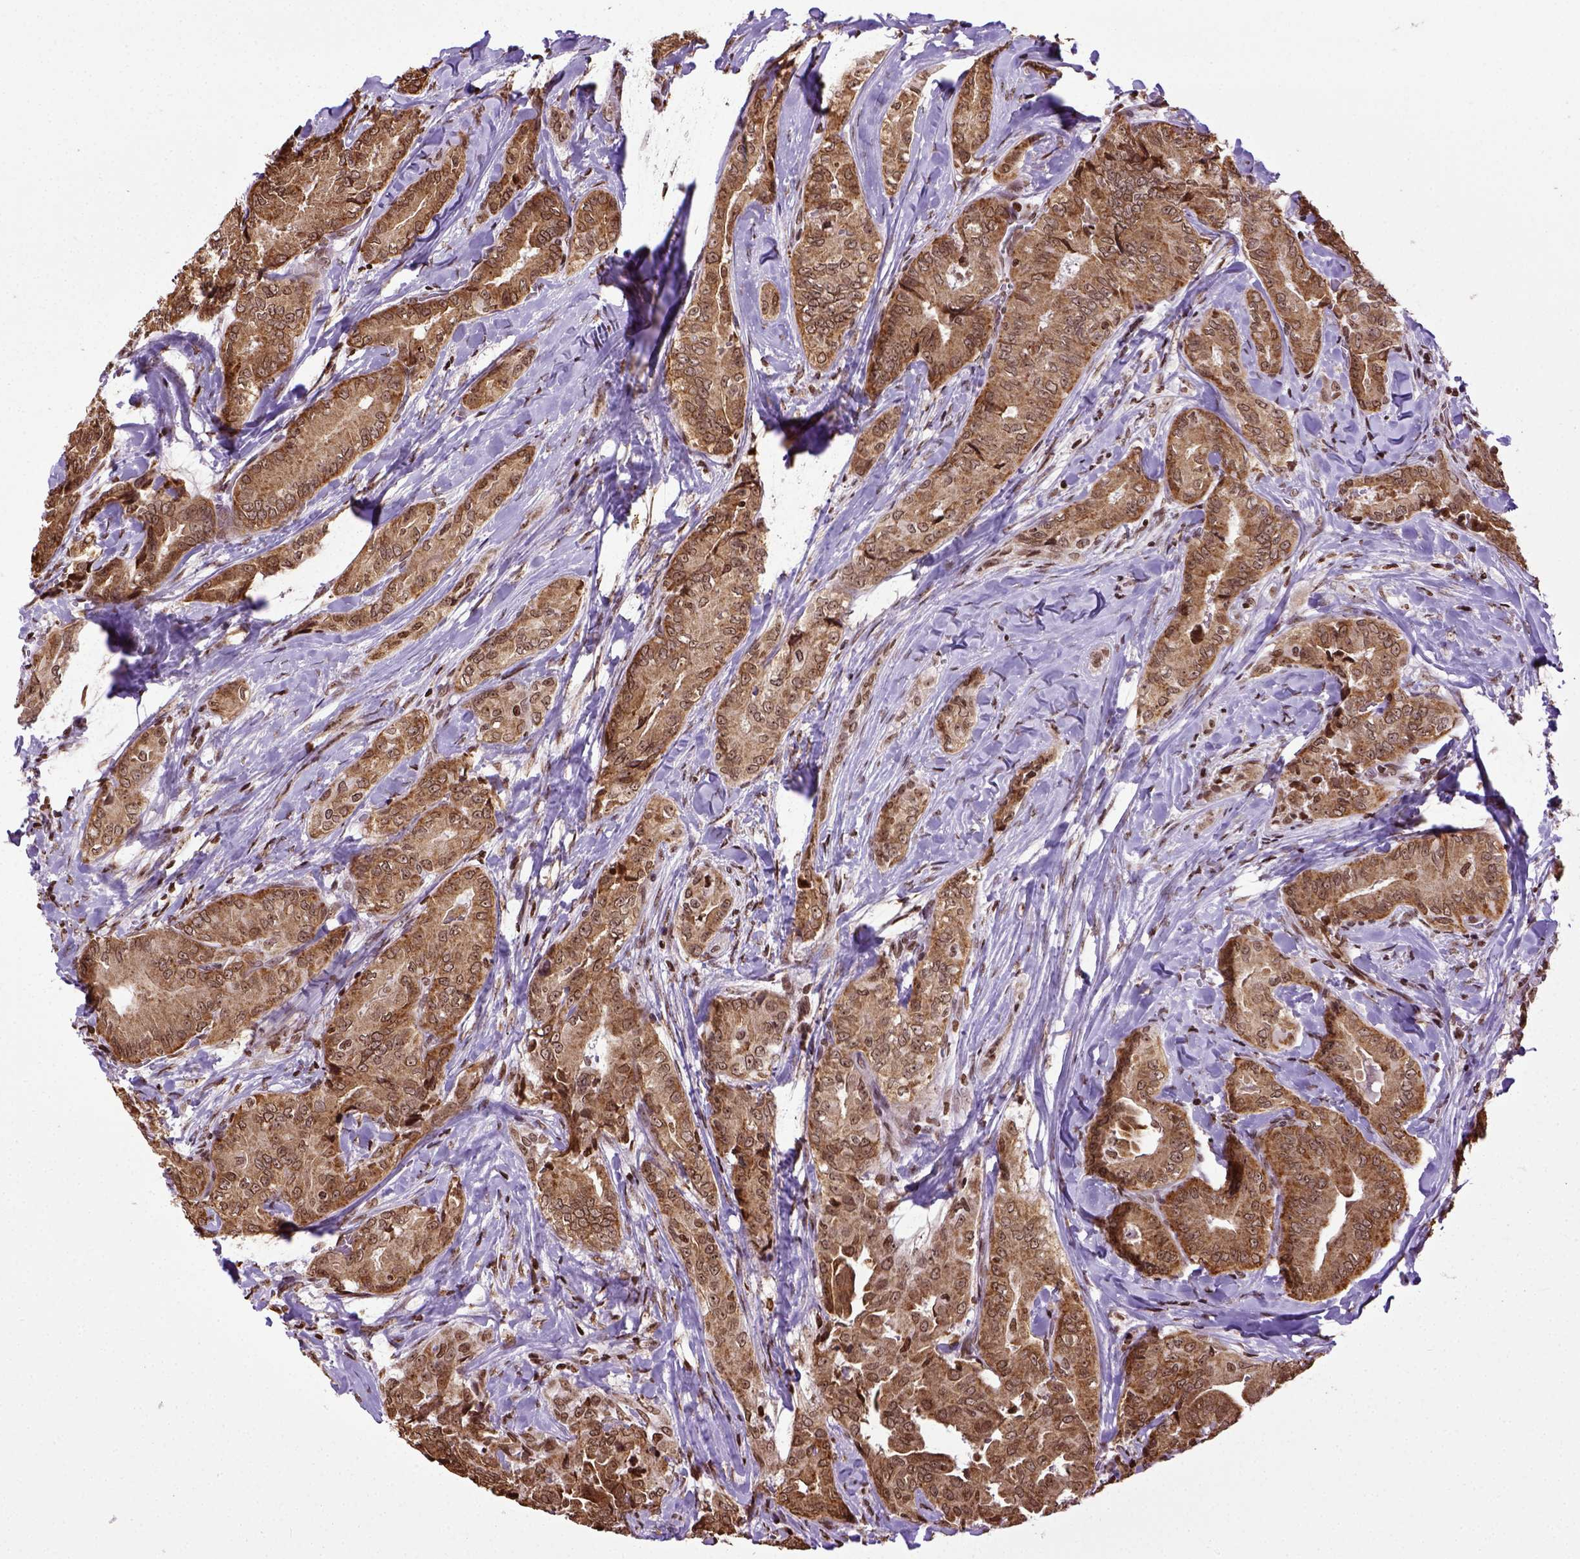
{"staining": {"intensity": "moderate", "quantity": ">75%", "location": "cytoplasmic/membranous,nuclear"}, "tissue": "thyroid cancer", "cell_type": "Tumor cells", "image_type": "cancer", "snomed": [{"axis": "morphology", "description": "Papillary adenocarcinoma, NOS"}, {"axis": "topography", "description": "Thyroid gland"}], "caption": "Thyroid papillary adenocarcinoma stained for a protein (brown) displays moderate cytoplasmic/membranous and nuclear positive positivity in about >75% of tumor cells.", "gene": "ZNF75D", "patient": {"sex": "male", "age": 61}}